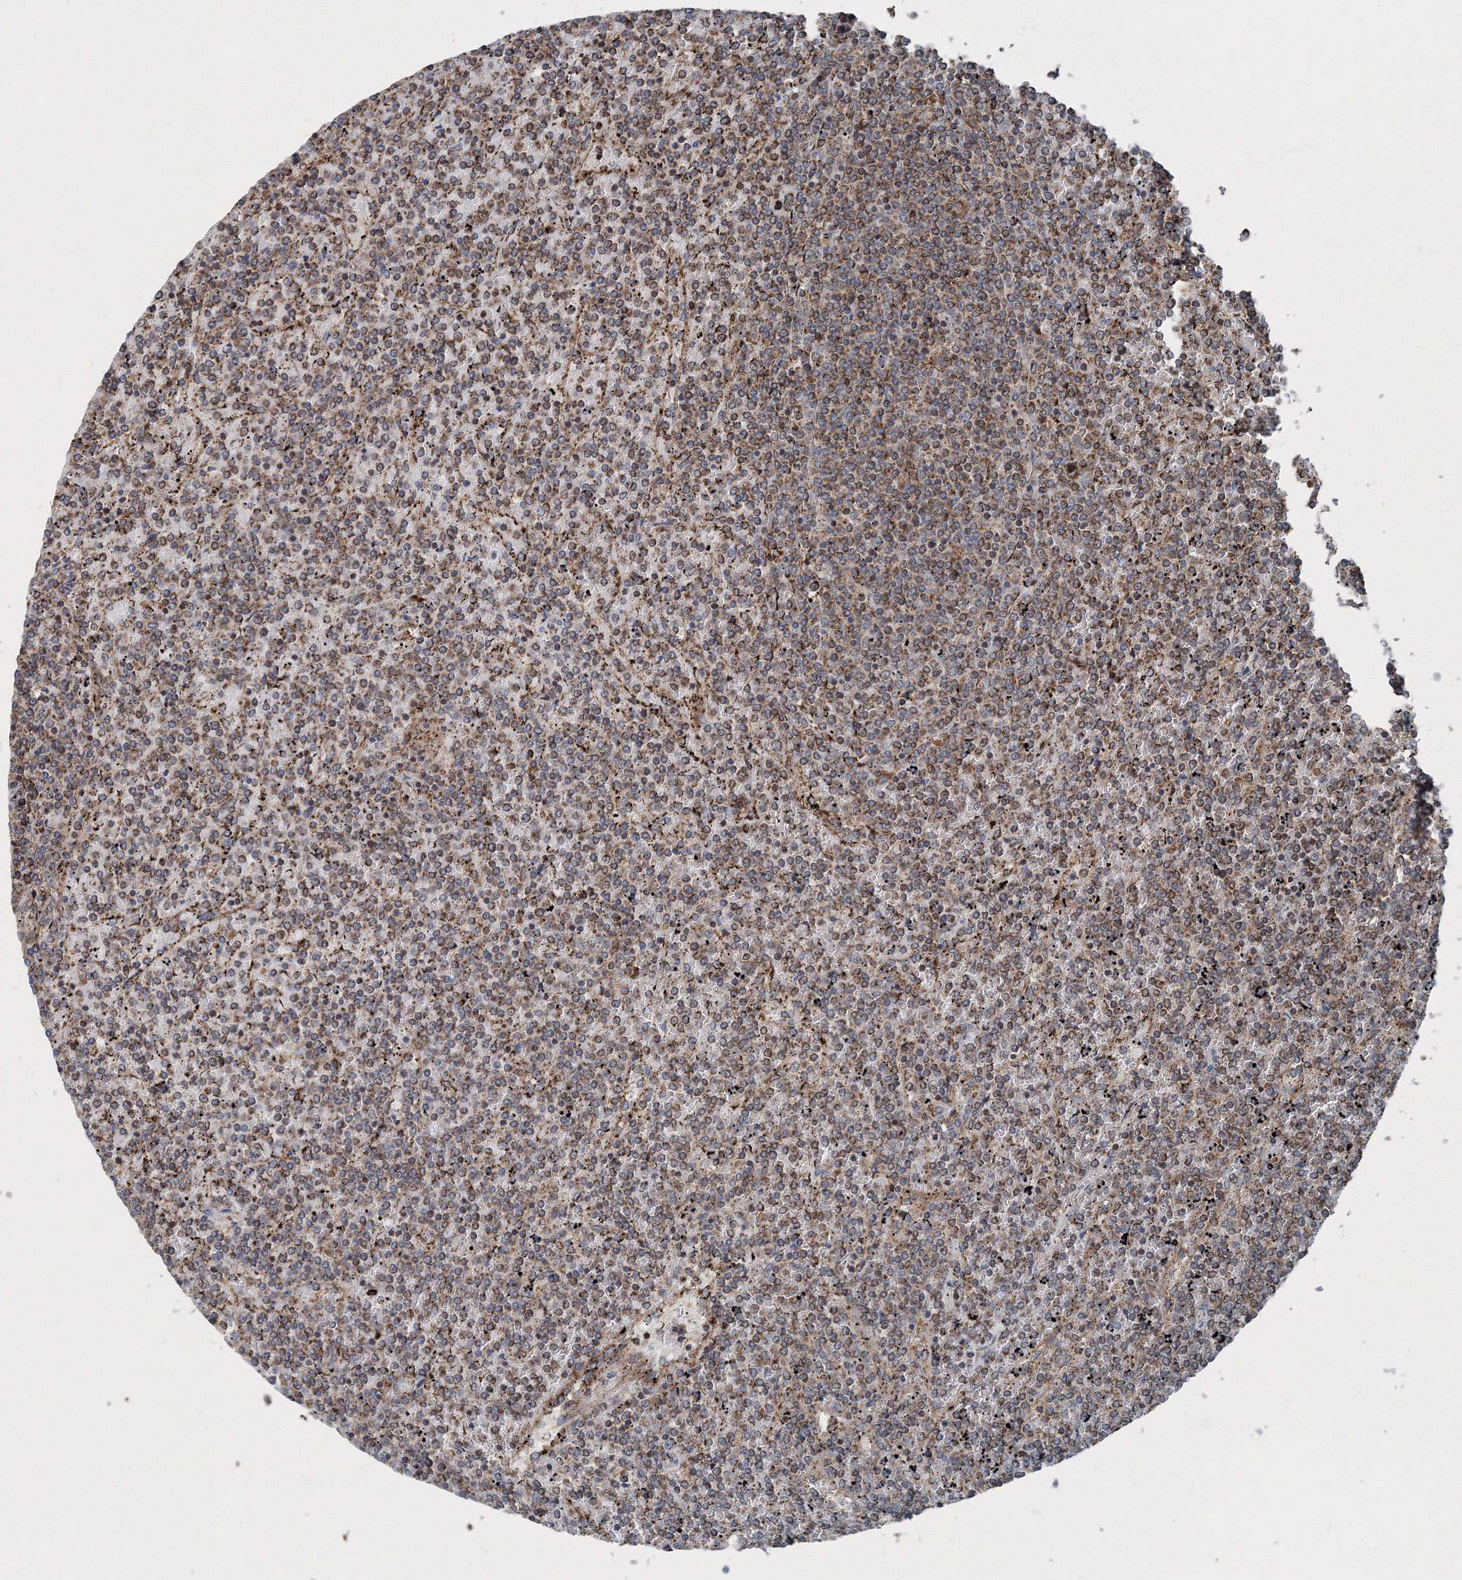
{"staining": {"intensity": "moderate", "quantity": ">75%", "location": "cytoplasmic/membranous"}, "tissue": "lymphoma", "cell_type": "Tumor cells", "image_type": "cancer", "snomed": [{"axis": "morphology", "description": "Malignant lymphoma, non-Hodgkin's type, Low grade"}, {"axis": "topography", "description": "Spleen"}], "caption": "Immunohistochemical staining of lymphoma reveals medium levels of moderate cytoplasmic/membranous positivity in about >75% of tumor cells. (IHC, brightfield microscopy, high magnification).", "gene": "AASDH", "patient": {"sex": "female", "age": 19}}